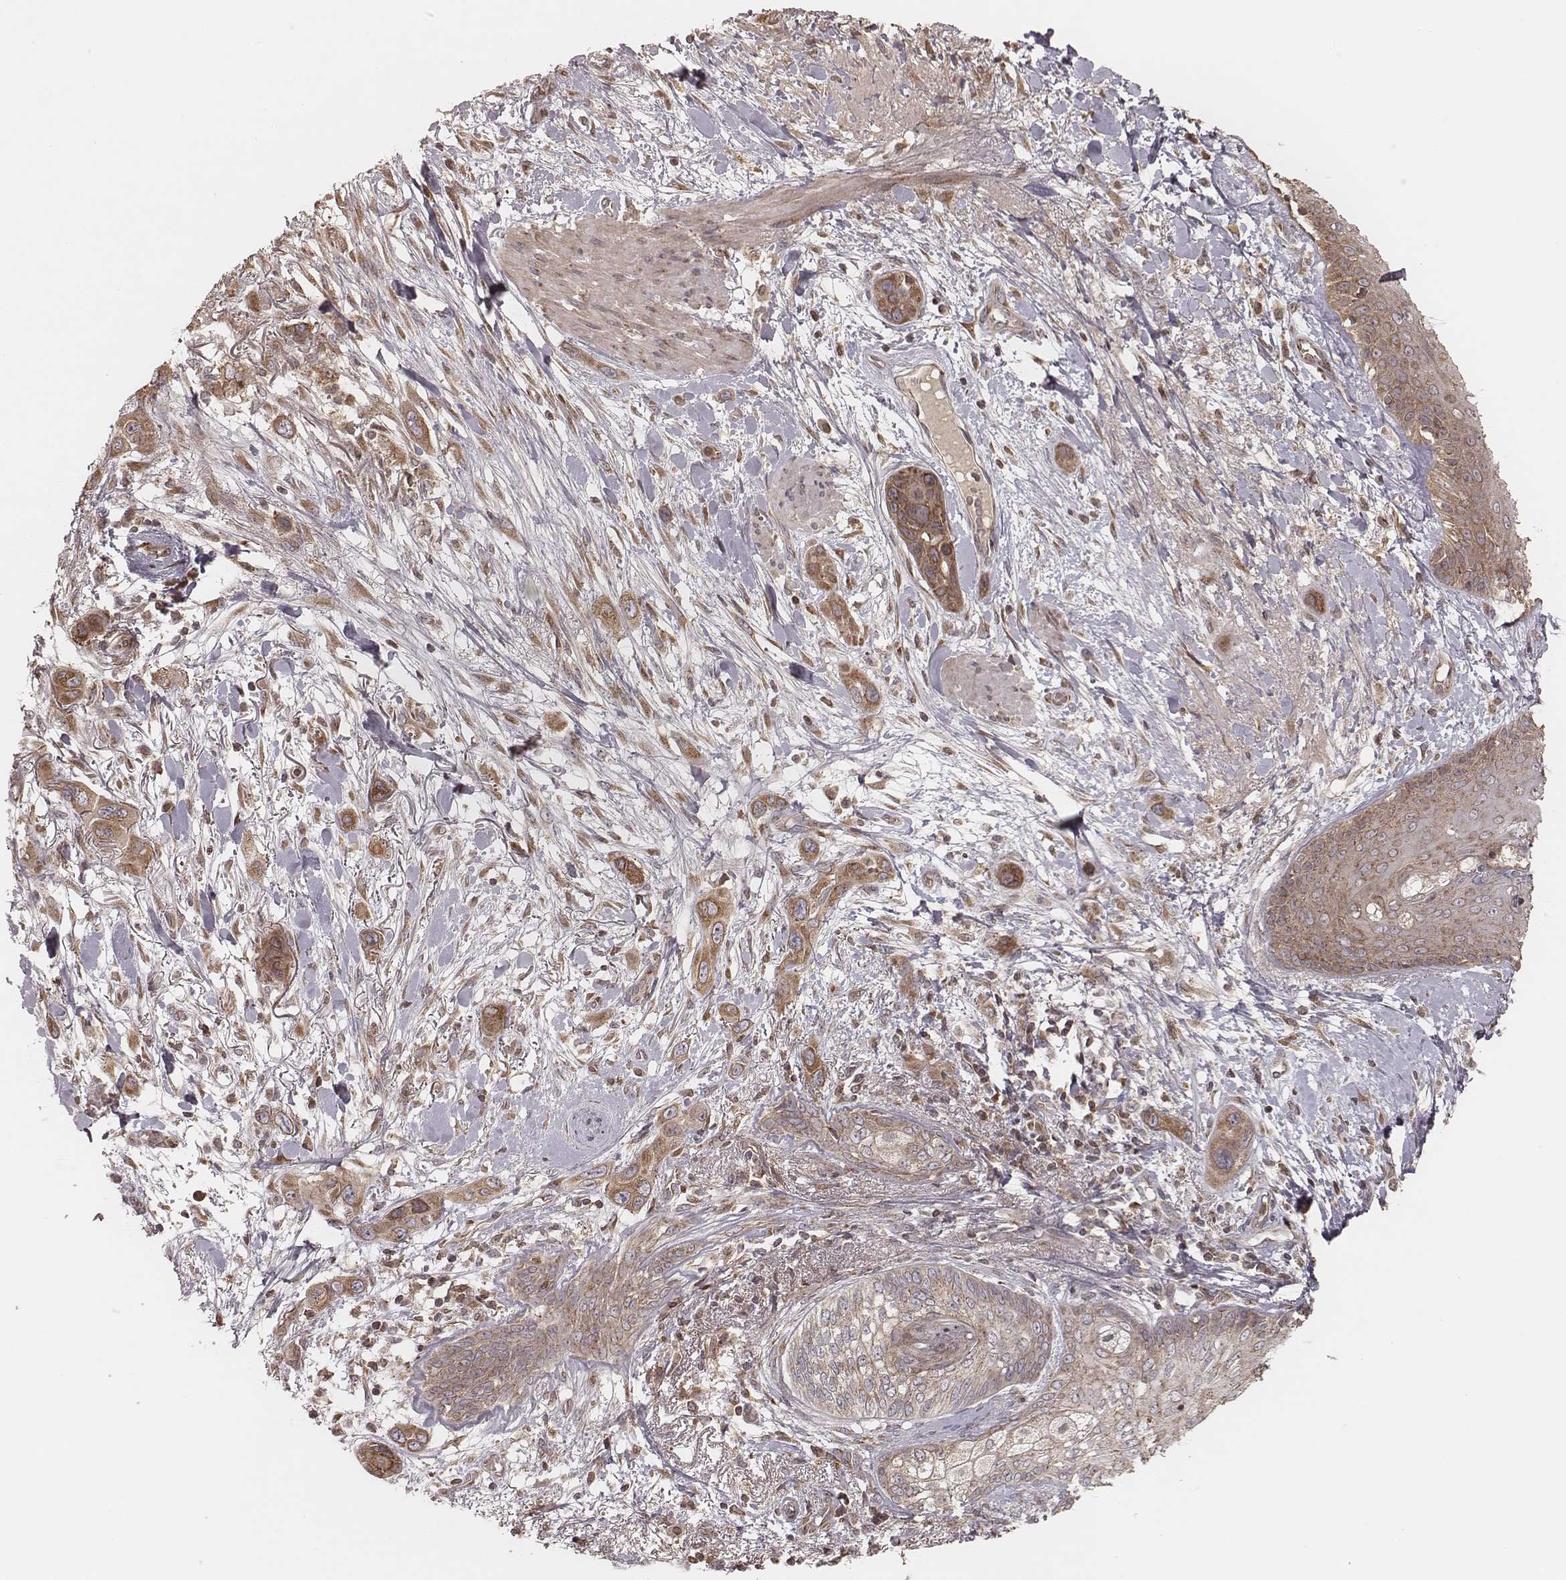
{"staining": {"intensity": "moderate", "quantity": ">75%", "location": "cytoplasmic/membranous"}, "tissue": "skin cancer", "cell_type": "Tumor cells", "image_type": "cancer", "snomed": [{"axis": "morphology", "description": "Squamous cell carcinoma, NOS"}, {"axis": "topography", "description": "Skin"}], "caption": "Skin squamous cell carcinoma stained with a protein marker displays moderate staining in tumor cells.", "gene": "MYO19", "patient": {"sex": "male", "age": 79}}